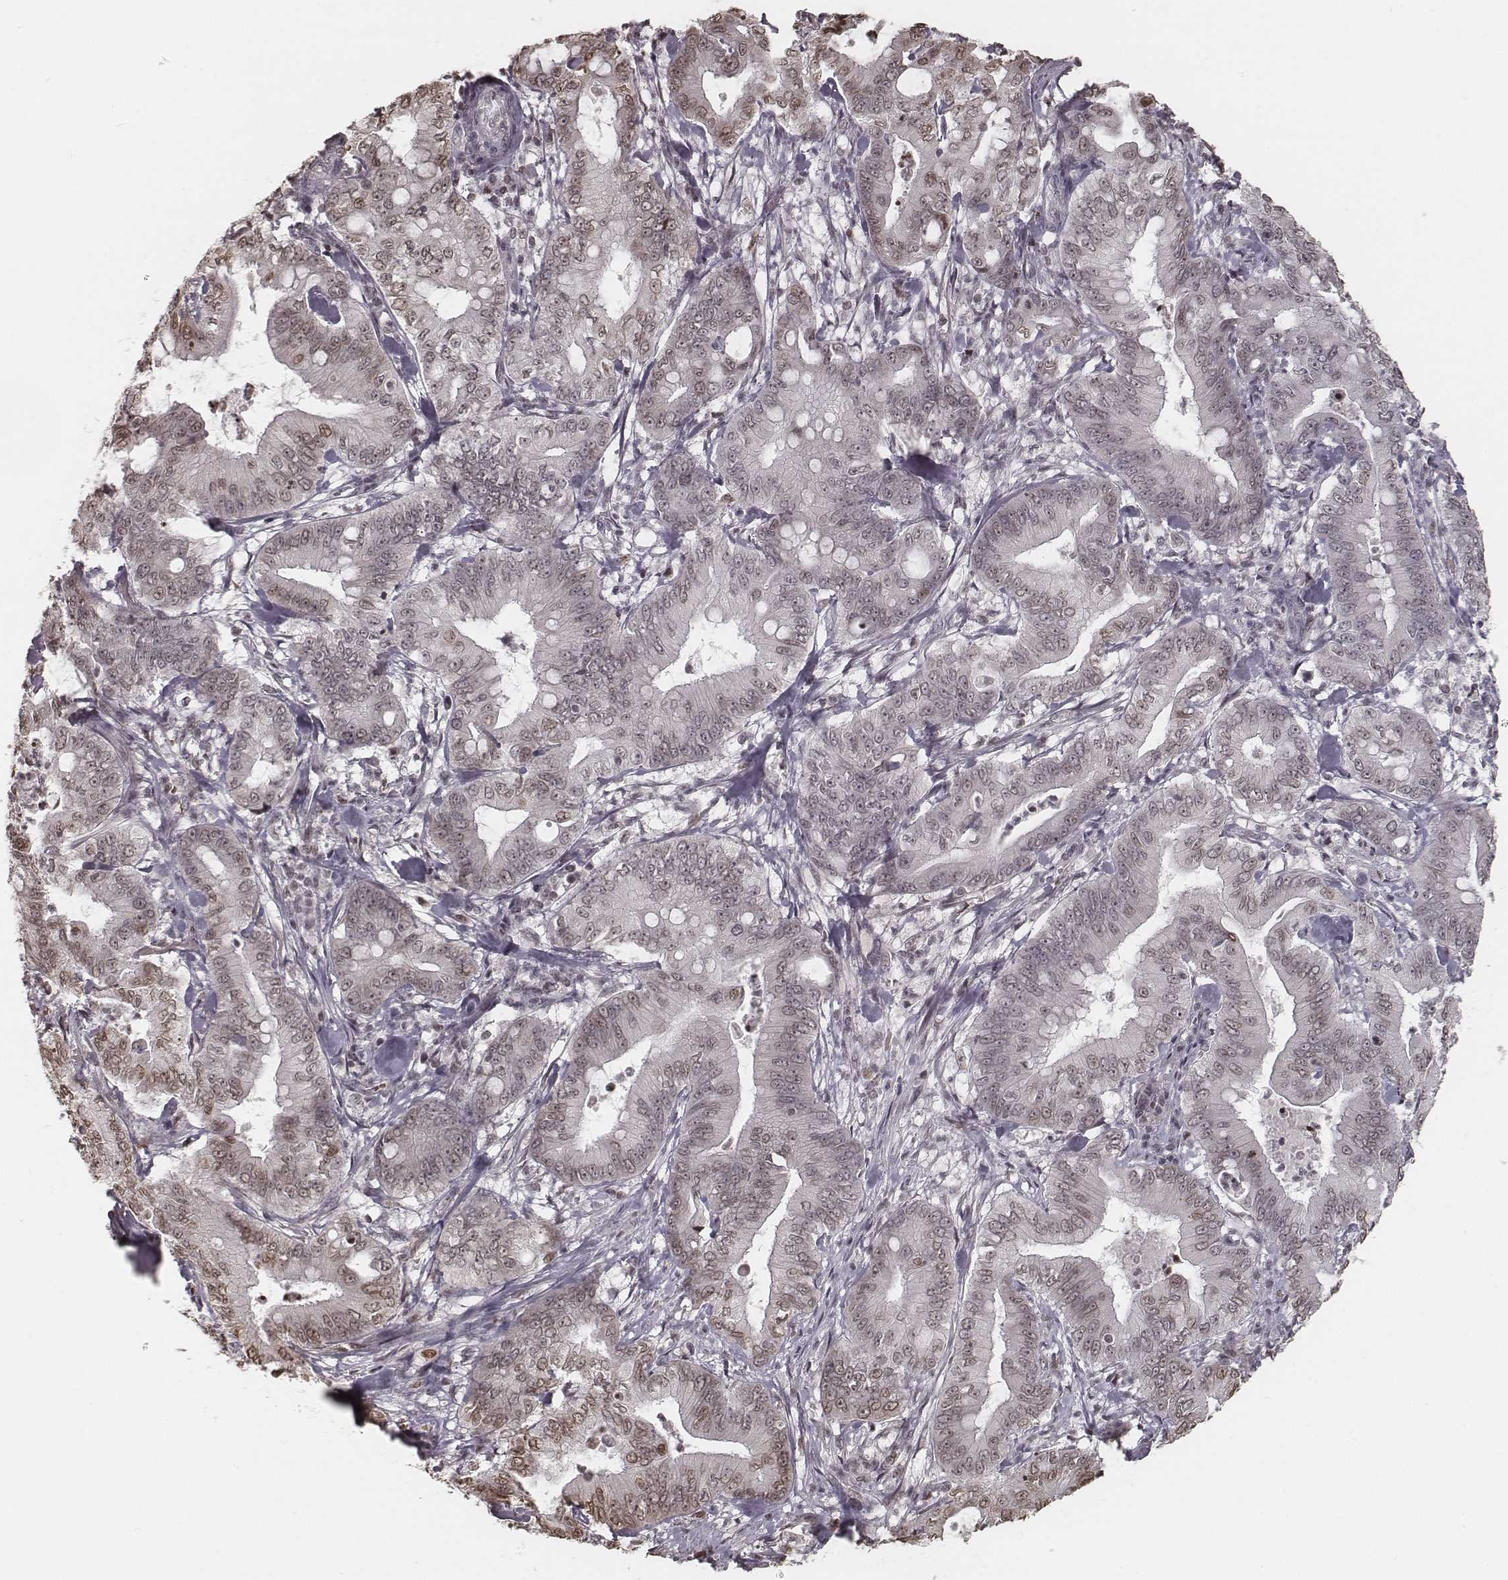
{"staining": {"intensity": "weak", "quantity": ">75%", "location": "nuclear"}, "tissue": "pancreatic cancer", "cell_type": "Tumor cells", "image_type": "cancer", "snomed": [{"axis": "morphology", "description": "Adenocarcinoma, NOS"}, {"axis": "topography", "description": "Pancreas"}], "caption": "This micrograph reveals immunohistochemistry (IHC) staining of human pancreatic adenocarcinoma, with low weak nuclear expression in about >75% of tumor cells.", "gene": "HMGA2", "patient": {"sex": "male", "age": 71}}